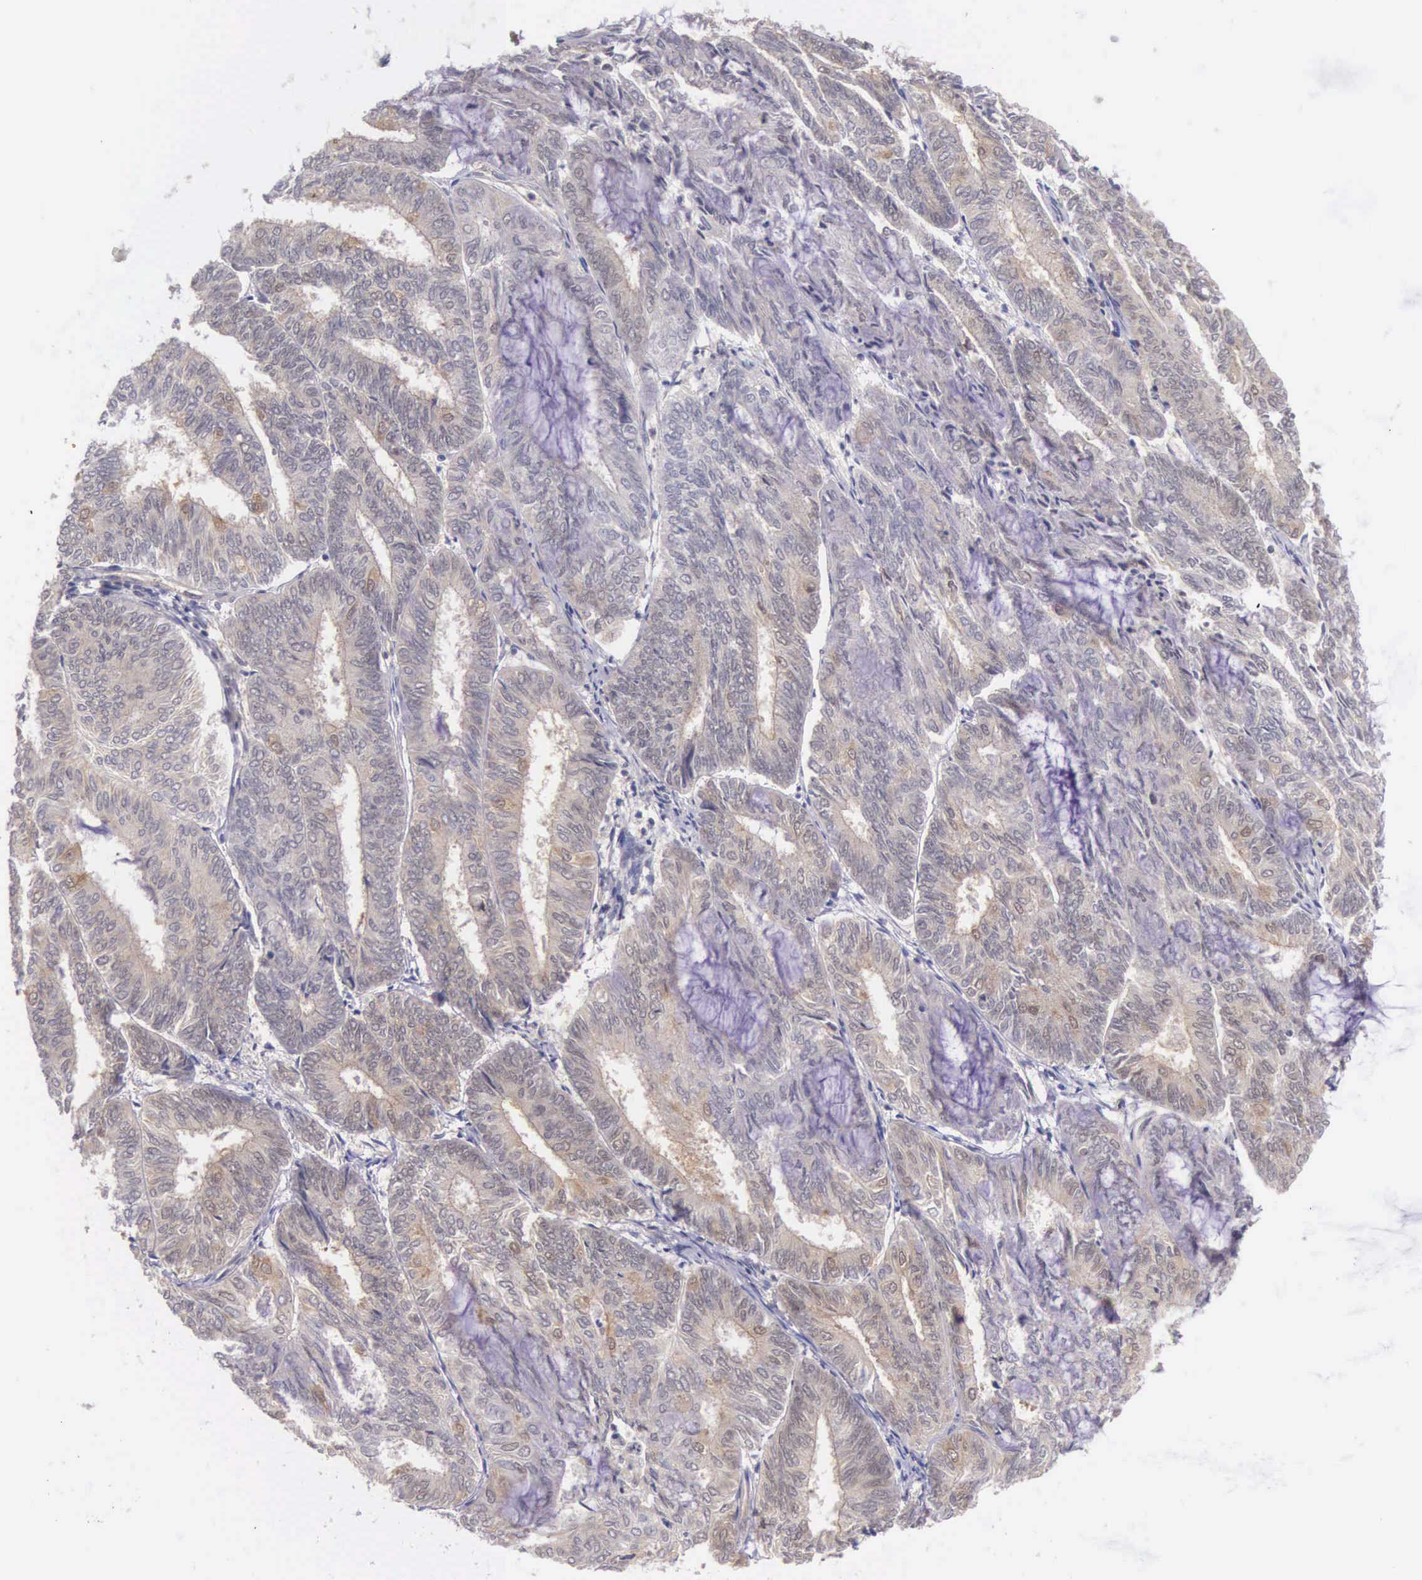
{"staining": {"intensity": "weak", "quantity": "<25%", "location": "cytoplasmic/membranous"}, "tissue": "endometrial cancer", "cell_type": "Tumor cells", "image_type": "cancer", "snomed": [{"axis": "morphology", "description": "Adenocarcinoma, NOS"}, {"axis": "topography", "description": "Endometrium"}], "caption": "Immunohistochemical staining of human adenocarcinoma (endometrial) reveals no significant staining in tumor cells.", "gene": "IGBP1", "patient": {"sex": "female", "age": 59}}